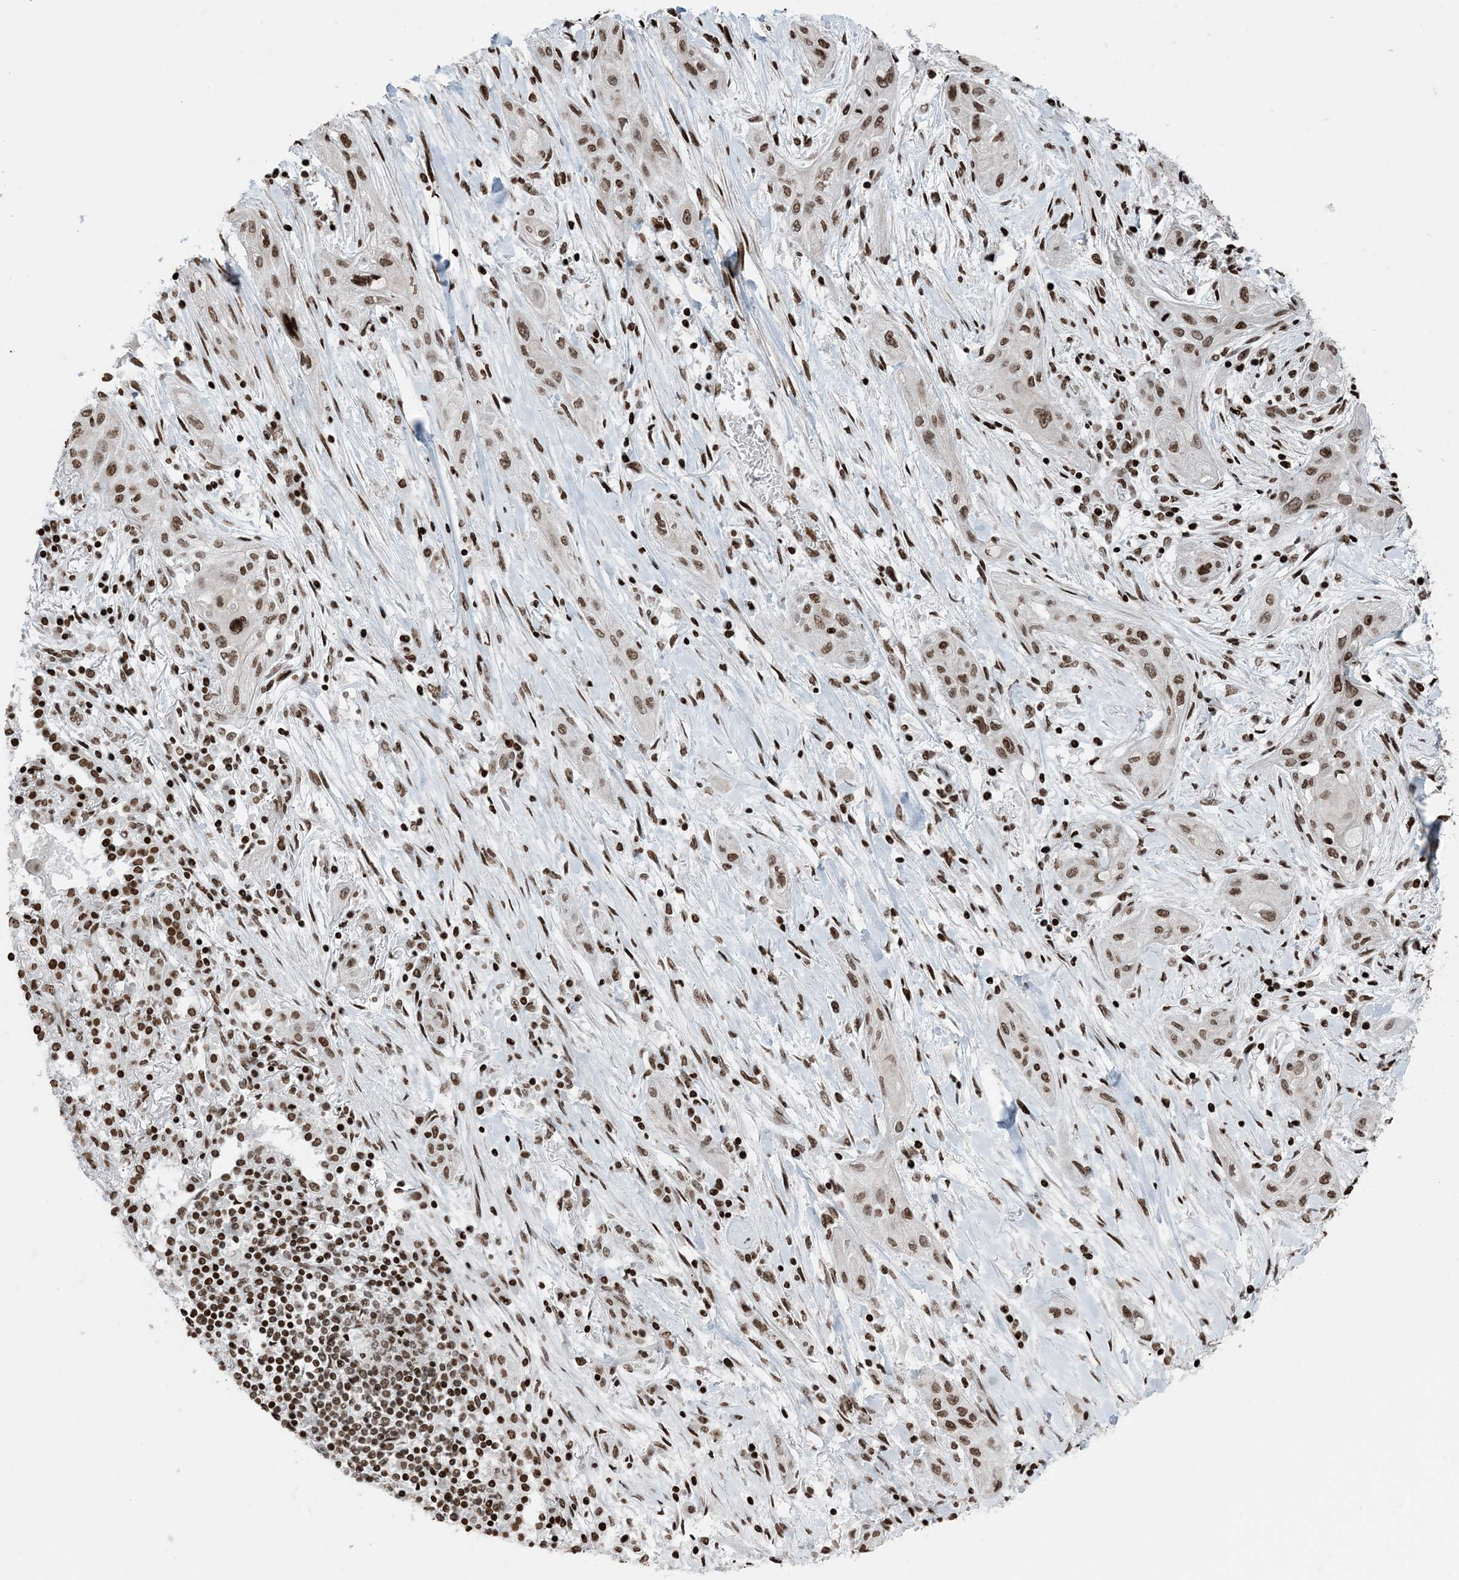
{"staining": {"intensity": "moderate", "quantity": ">75%", "location": "nuclear"}, "tissue": "lung cancer", "cell_type": "Tumor cells", "image_type": "cancer", "snomed": [{"axis": "morphology", "description": "Squamous cell carcinoma, NOS"}, {"axis": "topography", "description": "Lung"}], "caption": "The micrograph displays immunohistochemical staining of lung squamous cell carcinoma. There is moderate nuclear positivity is present in about >75% of tumor cells. (Stains: DAB in brown, nuclei in blue, Microscopy: brightfield microscopy at high magnification).", "gene": "H3-3B", "patient": {"sex": "female", "age": 47}}